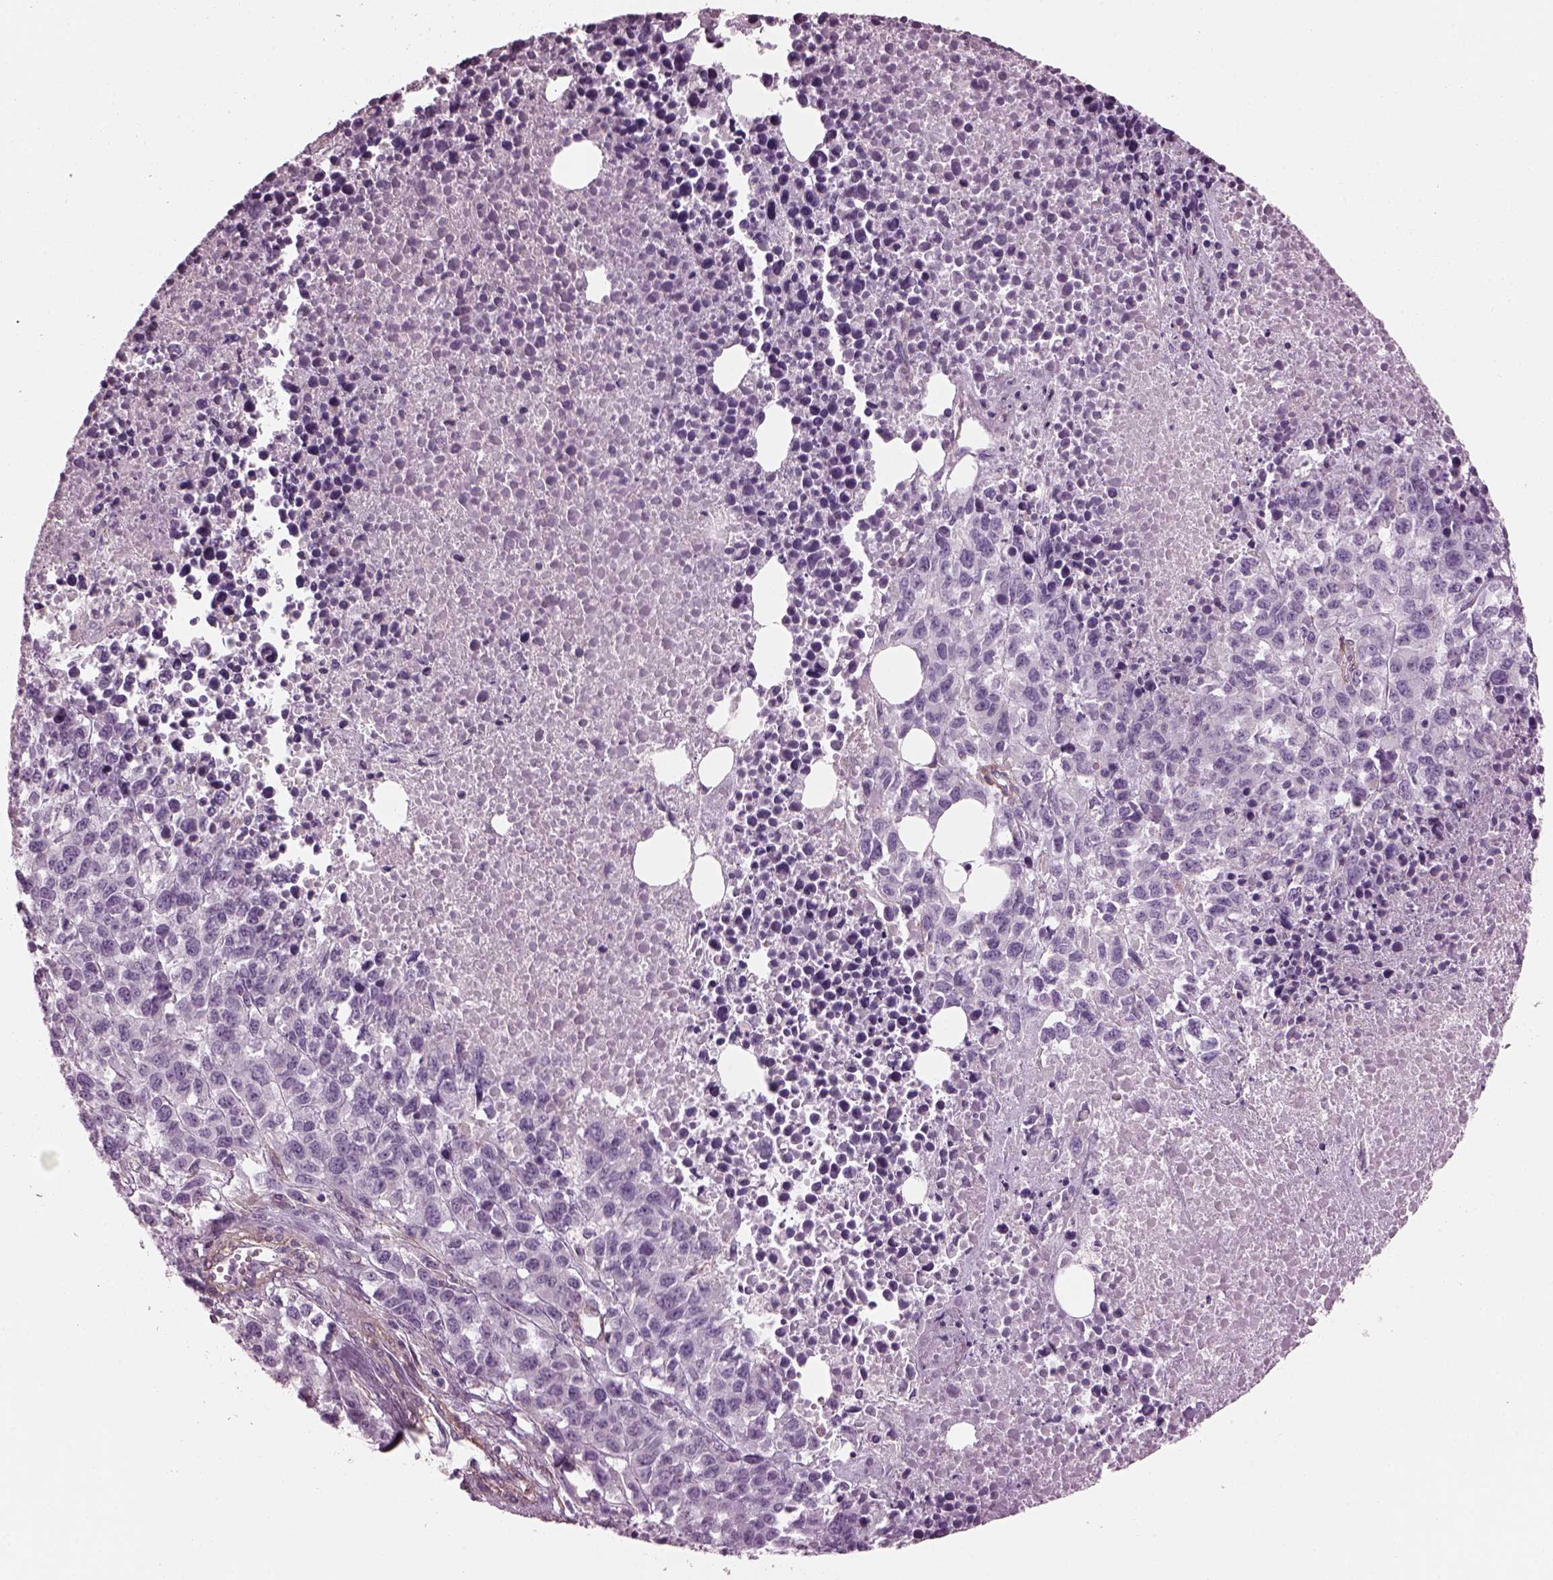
{"staining": {"intensity": "negative", "quantity": "none", "location": "none"}, "tissue": "melanoma", "cell_type": "Tumor cells", "image_type": "cancer", "snomed": [{"axis": "morphology", "description": "Malignant melanoma, Metastatic site"}, {"axis": "topography", "description": "Skin"}], "caption": "There is no significant expression in tumor cells of melanoma.", "gene": "BFSP1", "patient": {"sex": "male", "age": 84}}